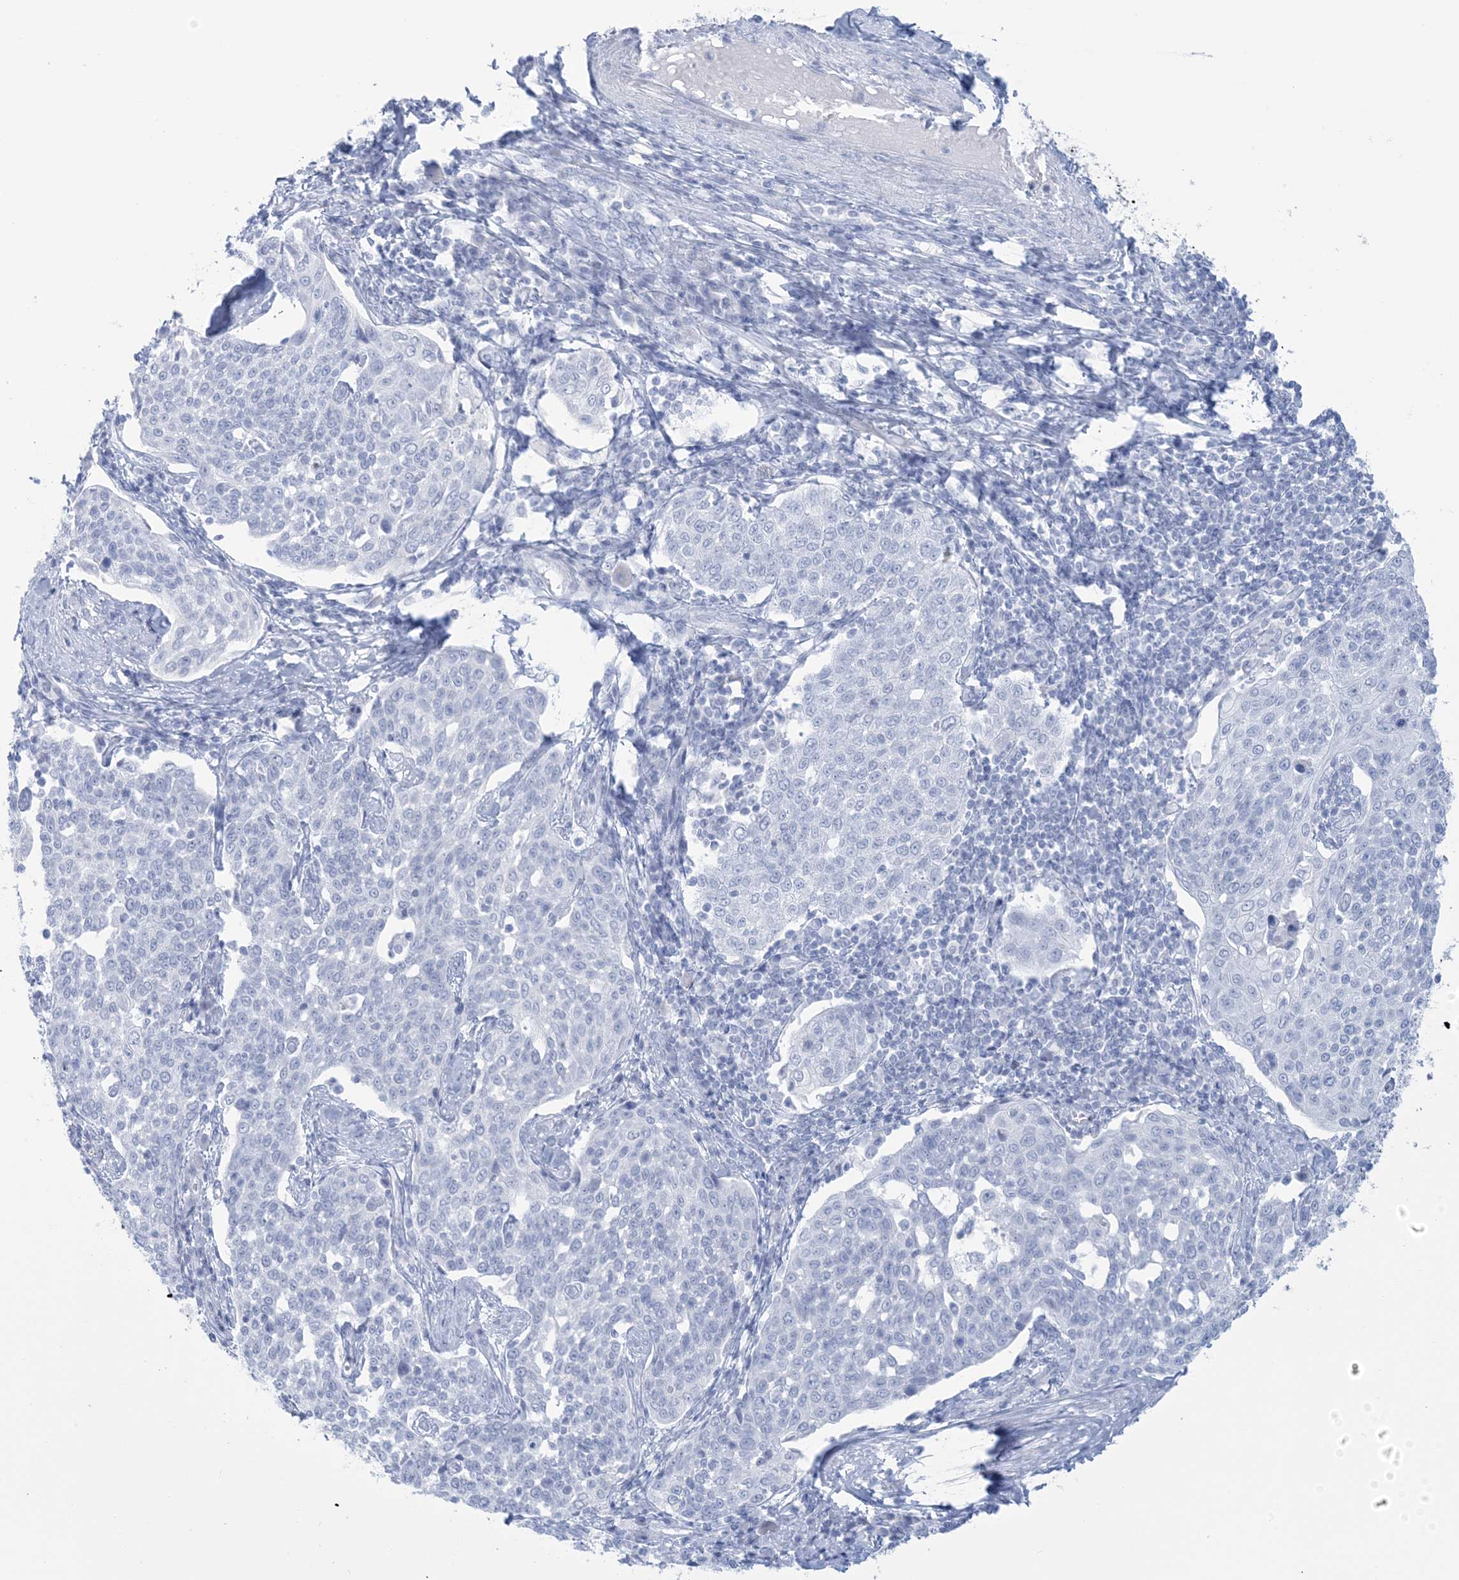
{"staining": {"intensity": "negative", "quantity": "none", "location": "none"}, "tissue": "cervical cancer", "cell_type": "Tumor cells", "image_type": "cancer", "snomed": [{"axis": "morphology", "description": "Squamous cell carcinoma, NOS"}, {"axis": "topography", "description": "Cervix"}], "caption": "Immunohistochemical staining of cervical cancer (squamous cell carcinoma) demonstrates no significant staining in tumor cells. Brightfield microscopy of immunohistochemistry (IHC) stained with DAB (3,3'-diaminobenzidine) (brown) and hematoxylin (blue), captured at high magnification.", "gene": "AGXT", "patient": {"sex": "female", "age": 34}}